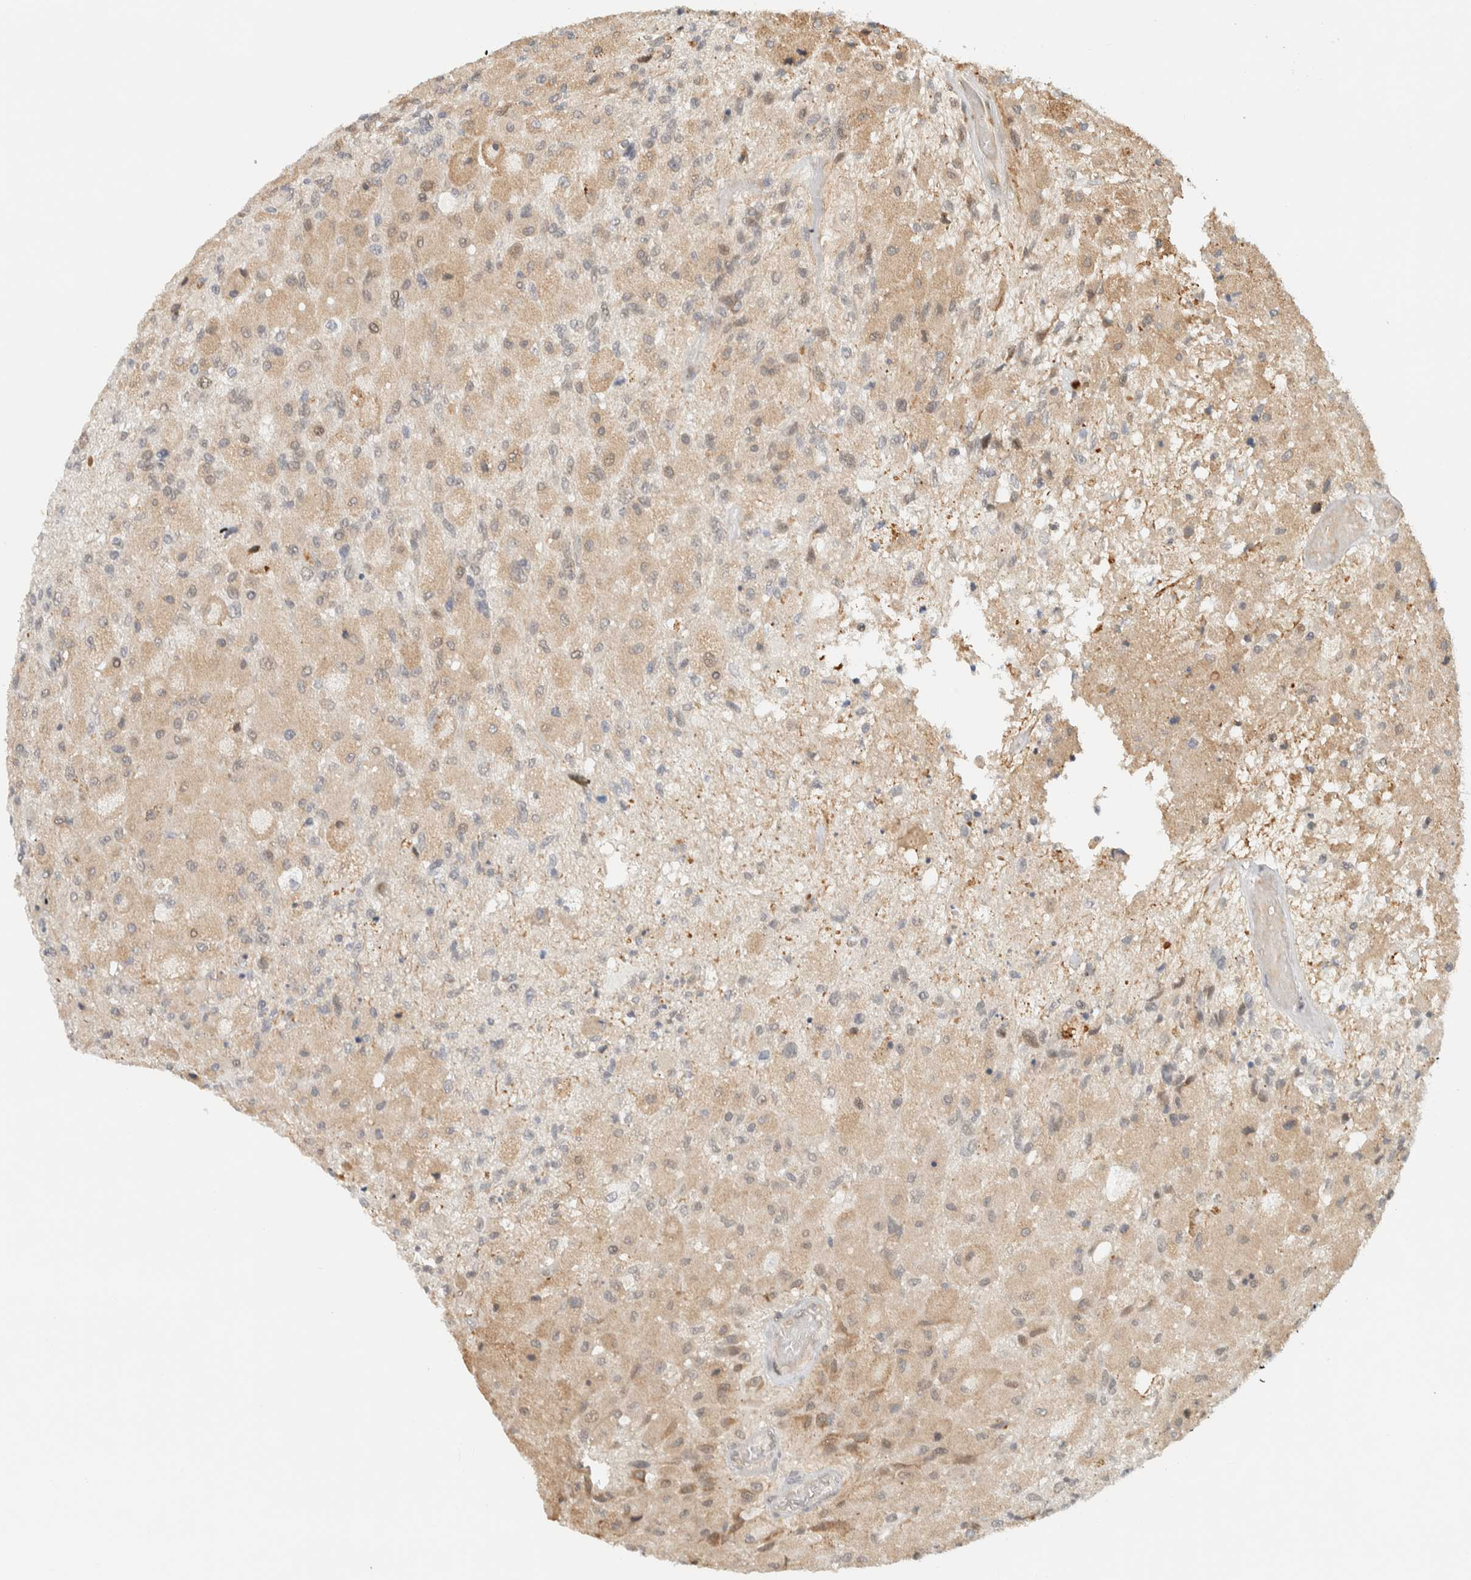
{"staining": {"intensity": "weak", "quantity": "<25%", "location": "cytoplasmic/membranous,nuclear"}, "tissue": "glioma", "cell_type": "Tumor cells", "image_type": "cancer", "snomed": [{"axis": "morphology", "description": "Normal tissue, NOS"}, {"axis": "morphology", "description": "Glioma, malignant, High grade"}, {"axis": "topography", "description": "Cerebral cortex"}], "caption": "The photomicrograph reveals no staining of tumor cells in malignant glioma (high-grade). (DAB immunohistochemistry (IHC) with hematoxylin counter stain).", "gene": "ITPRID1", "patient": {"sex": "male", "age": 77}}